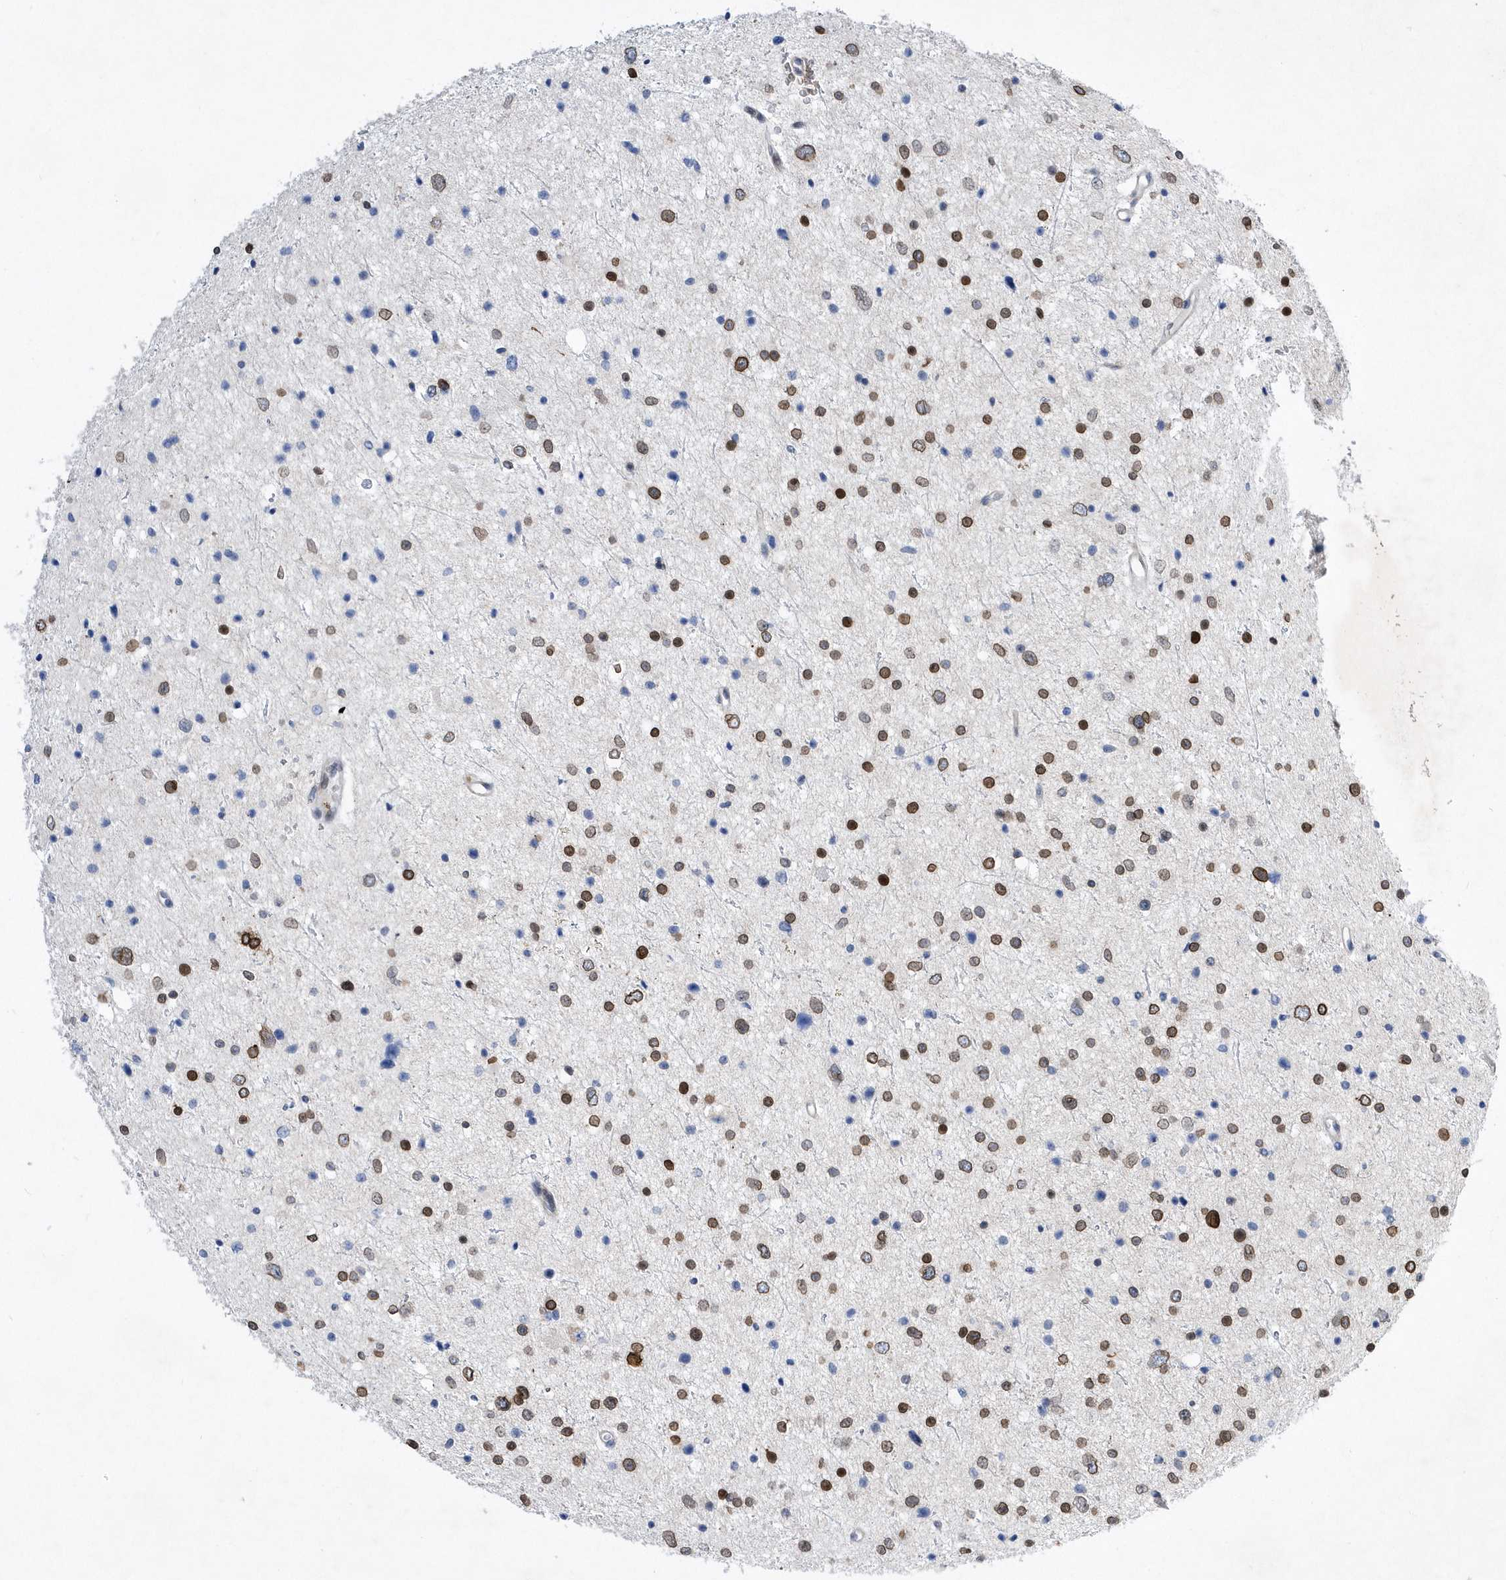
{"staining": {"intensity": "strong", "quantity": "25%-75%", "location": "cytoplasmic/membranous,nuclear"}, "tissue": "glioma", "cell_type": "Tumor cells", "image_type": "cancer", "snomed": [{"axis": "morphology", "description": "Glioma, malignant, Low grade"}, {"axis": "topography", "description": "Brain"}], "caption": "Tumor cells exhibit high levels of strong cytoplasmic/membranous and nuclear positivity in approximately 25%-75% of cells in glioma. Using DAB (3,3'-diaminobenzidine) (brown) and hematoxylin (blue) stains, captured at high magnification using brightfield microscopy.", "gene": "ZNF875", "patient": {"sex": "female", "age": 37}}